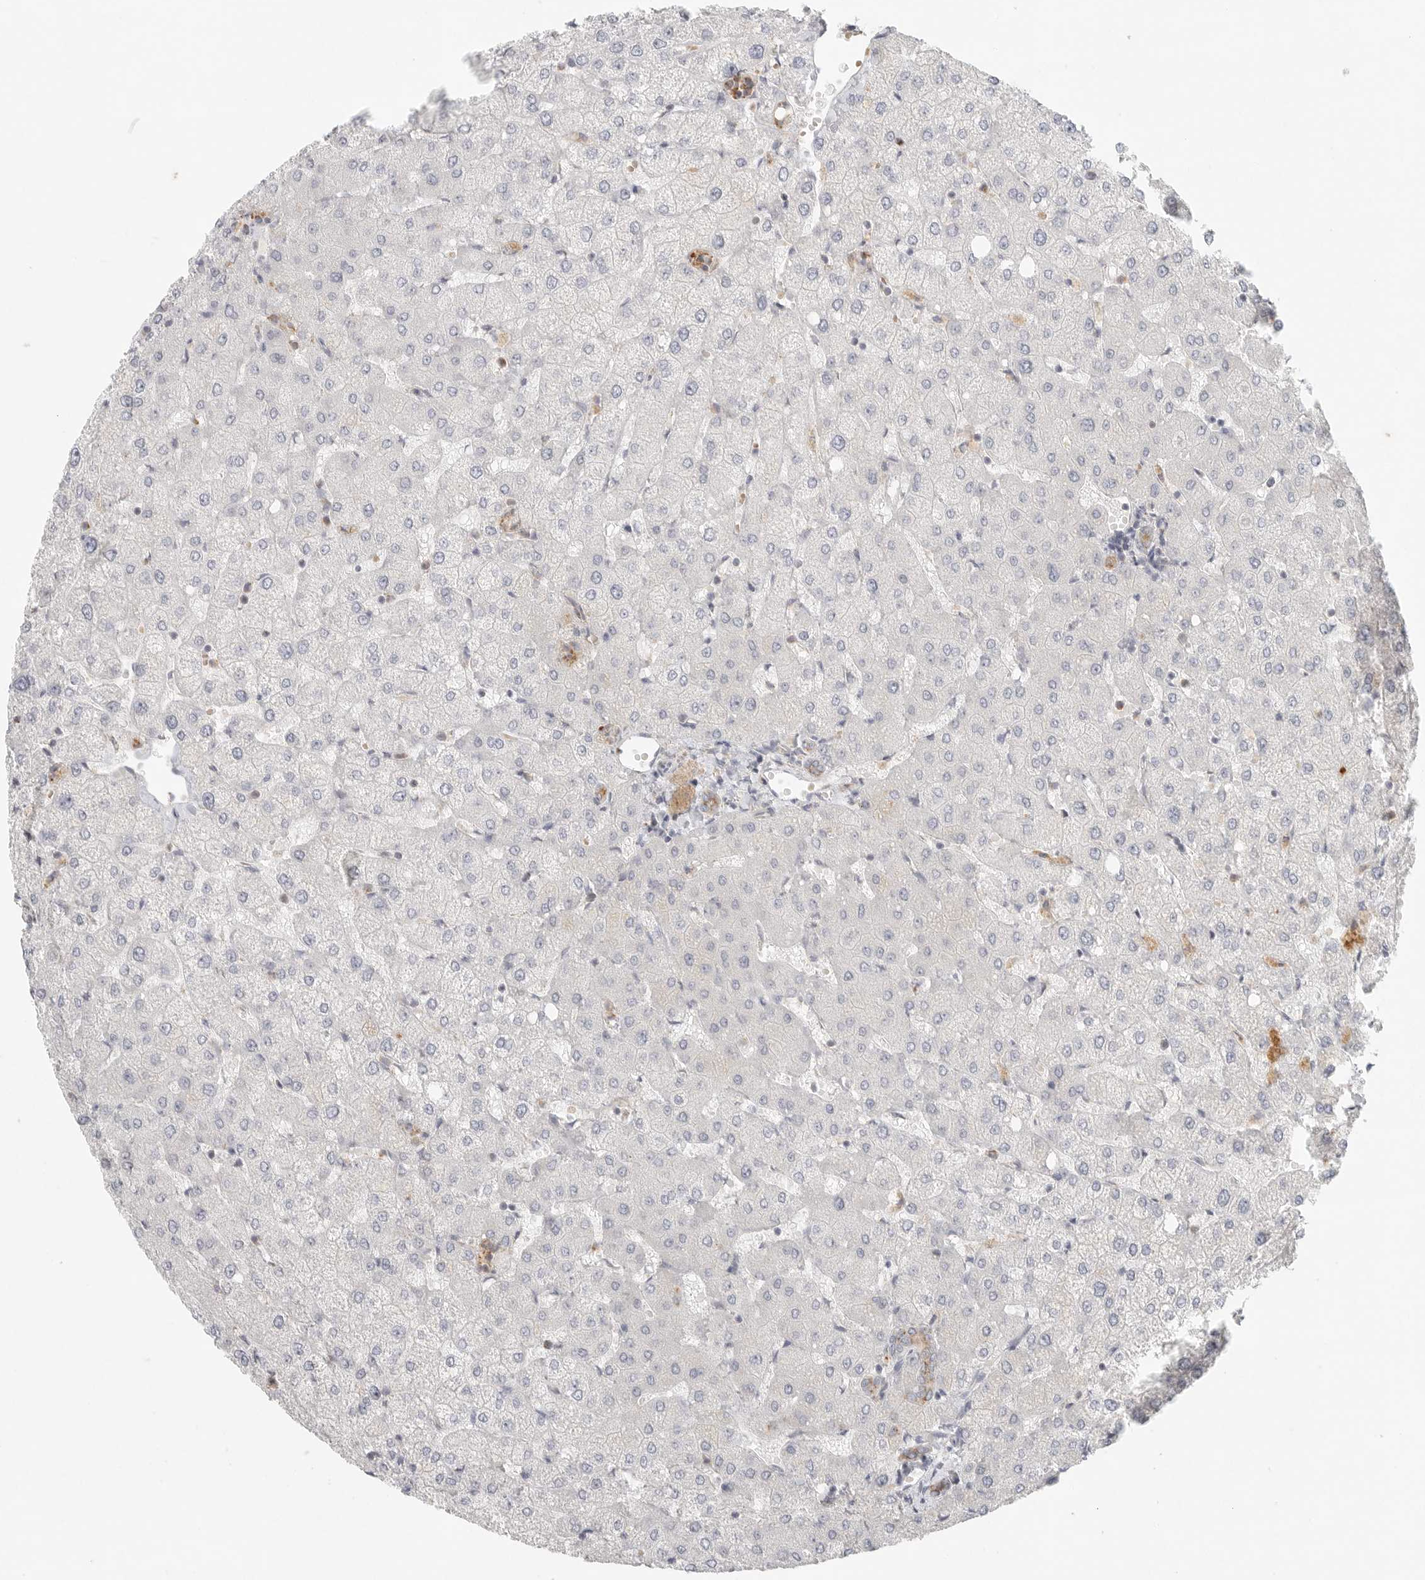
{"staining": {"intensity": "moderate", "quantity": ">75%", "location": "cytoplasmic/membranous"}, "tissue": "liver", "cell_type": "Cholangiocytes", "image_type": "normal", "snomed": [{"axis": "morphology", "description": "Normal tissue, NOS"}, {"axis": "topography", "description": "Liver"}], "caption": "Unremarkable liver was stained to show a protein in brown. There is medium levels of moderate cytoplasmic/membranous expression in about >75% of cholangiocytes.", "gene": "SLC25A26", "patient": {"sex": "female", "age": 54}}